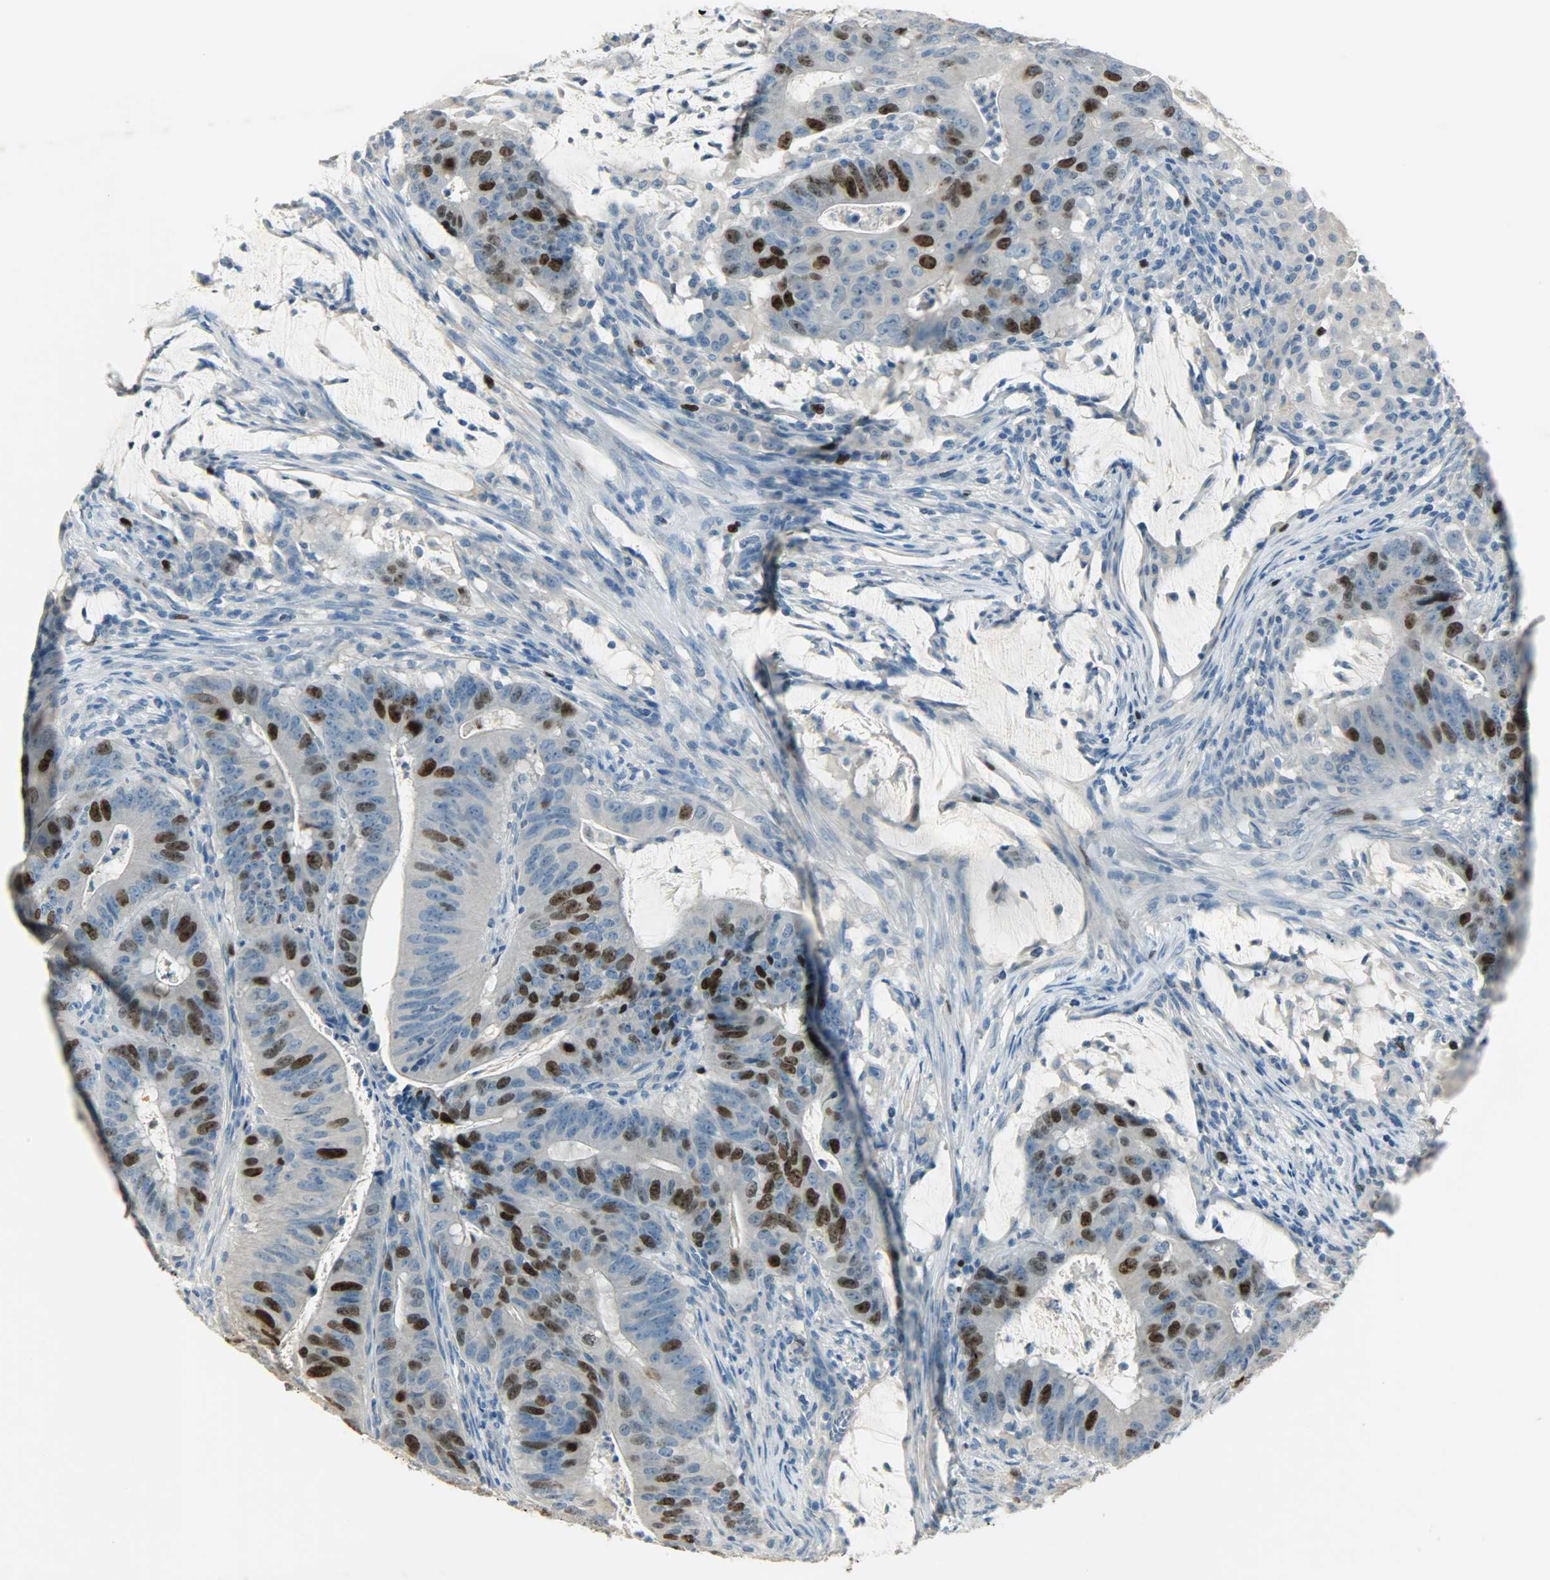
{"staining": {"intensity": "strong", "quantity": "25%-75%", "location": "cytoplasmic/membranous,nuclear"}, "tissue": "colorectal cancer", "cell_type": "Tumor cells", "image_type": "cancer", "snomed": [{"axis": "morphology", "description": "Adenocarcinoma, NOS"}, {"axis": "topography", "description": "Colon"}], "caption": "This photomicrograph demonstrates immunohistochemistry (IHC) staining of human adenocarcinoma (colorectal), with high strong cytoplasmic/membranous and nuclear staining in about 25%-75% of tumor cells.", "gene": "TPX2", "patient": {"sex": "male", "age": 45}}